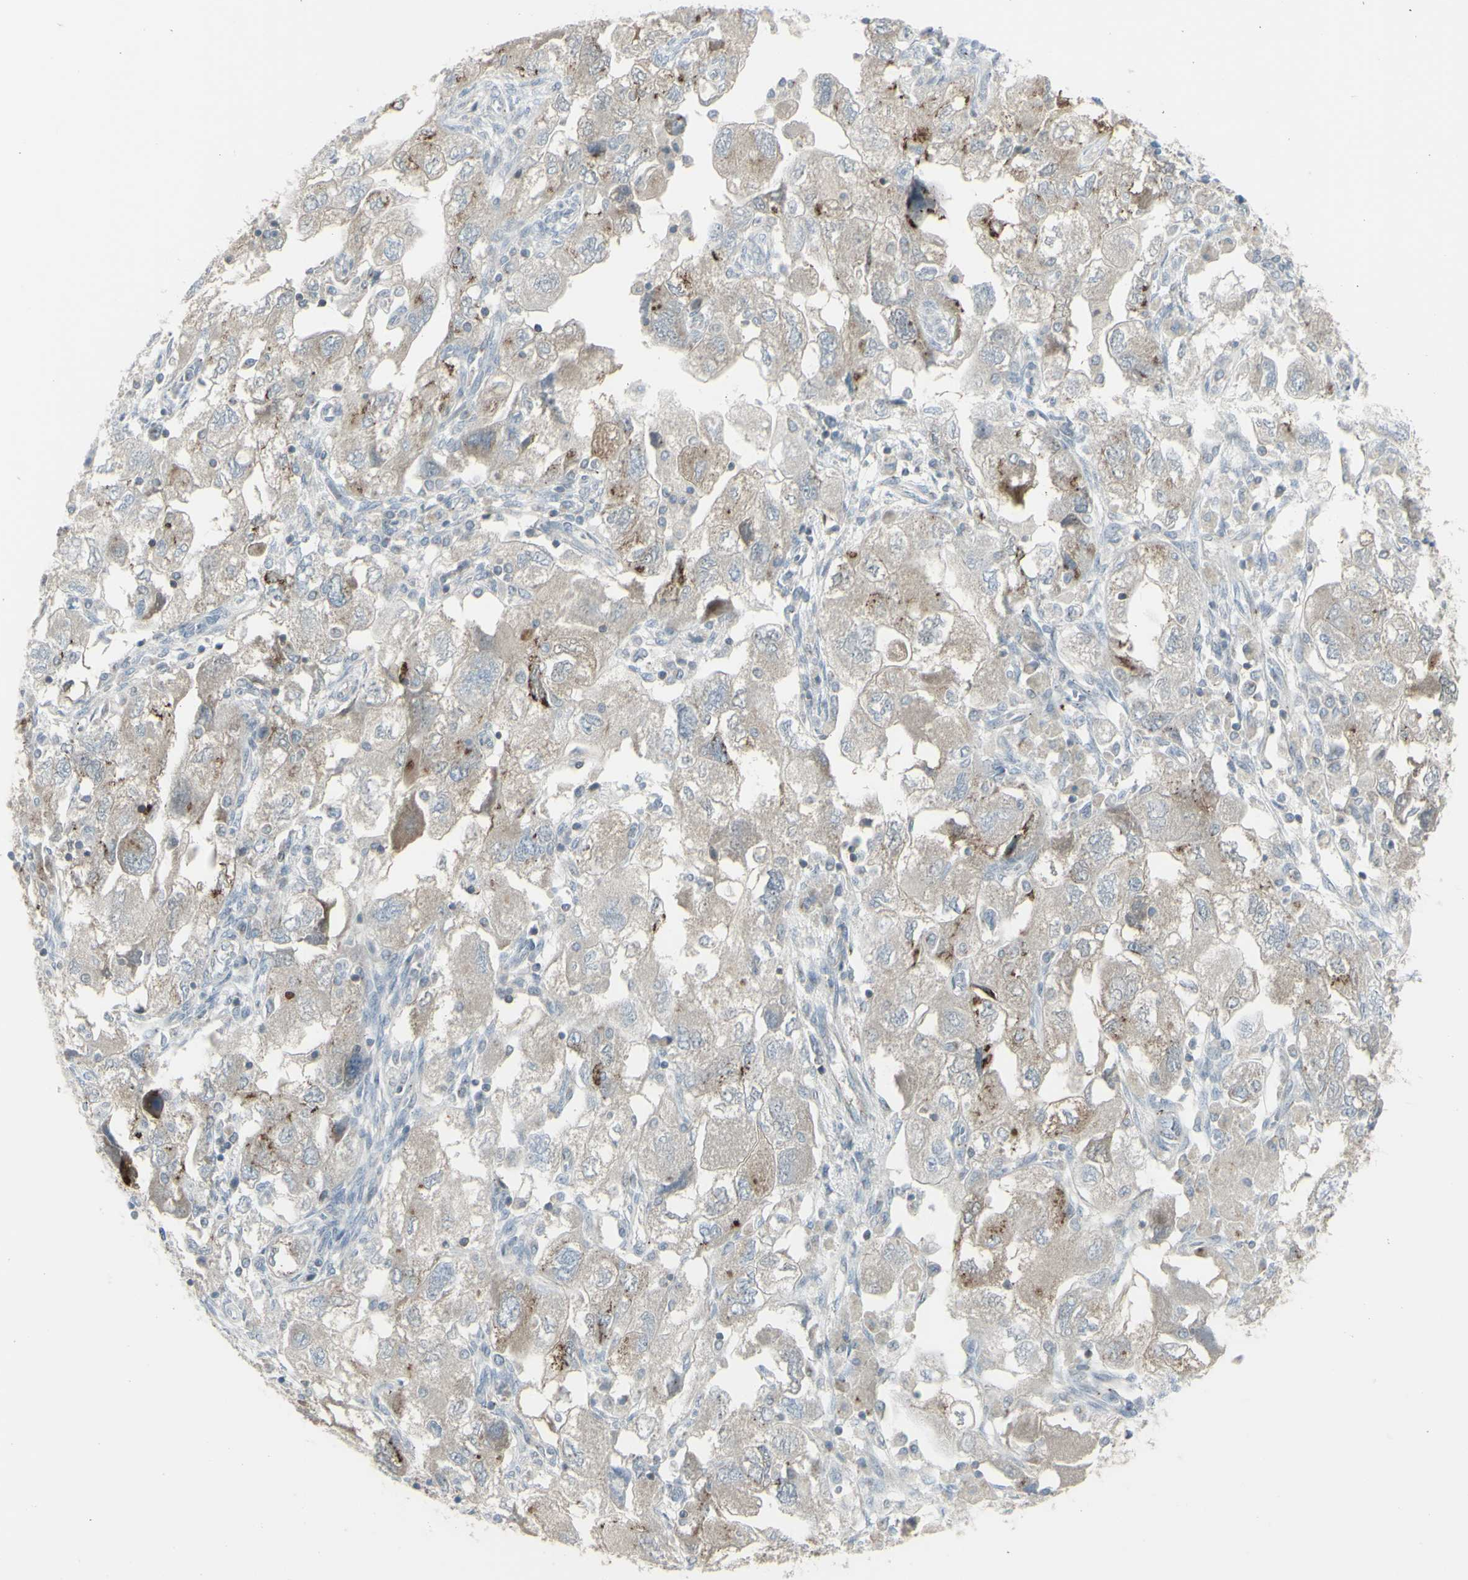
{"staining": {"intensity": "weak", "quantity": "<25%", "location": "cytoplasmic/membranous"}, "tissue": "ovarian cancer", "cell_type": "Tumor cells", "image_type": "cancer", "snomed": [{"axis": "morphology", "description": "Carcinoma, NOS"}, {"axis": "morphology", "description": "Cystadenocarcinoma, serous, NOS"}, {"axis": "topography", "description": "Ovary"}], "caption": "Immunohistochemistry (IHC) photomicrograph of neoplastic tissue: human ovarian cancer stained with DAB shows no significant protein expression in tumor cells. (Stains: DAB IHC with hematoxylin counter stain, Microscopy: brightfield microscopy at high magnification).", "gene": "GALNT6", "patient": {"sex": "female", "age": 69}}